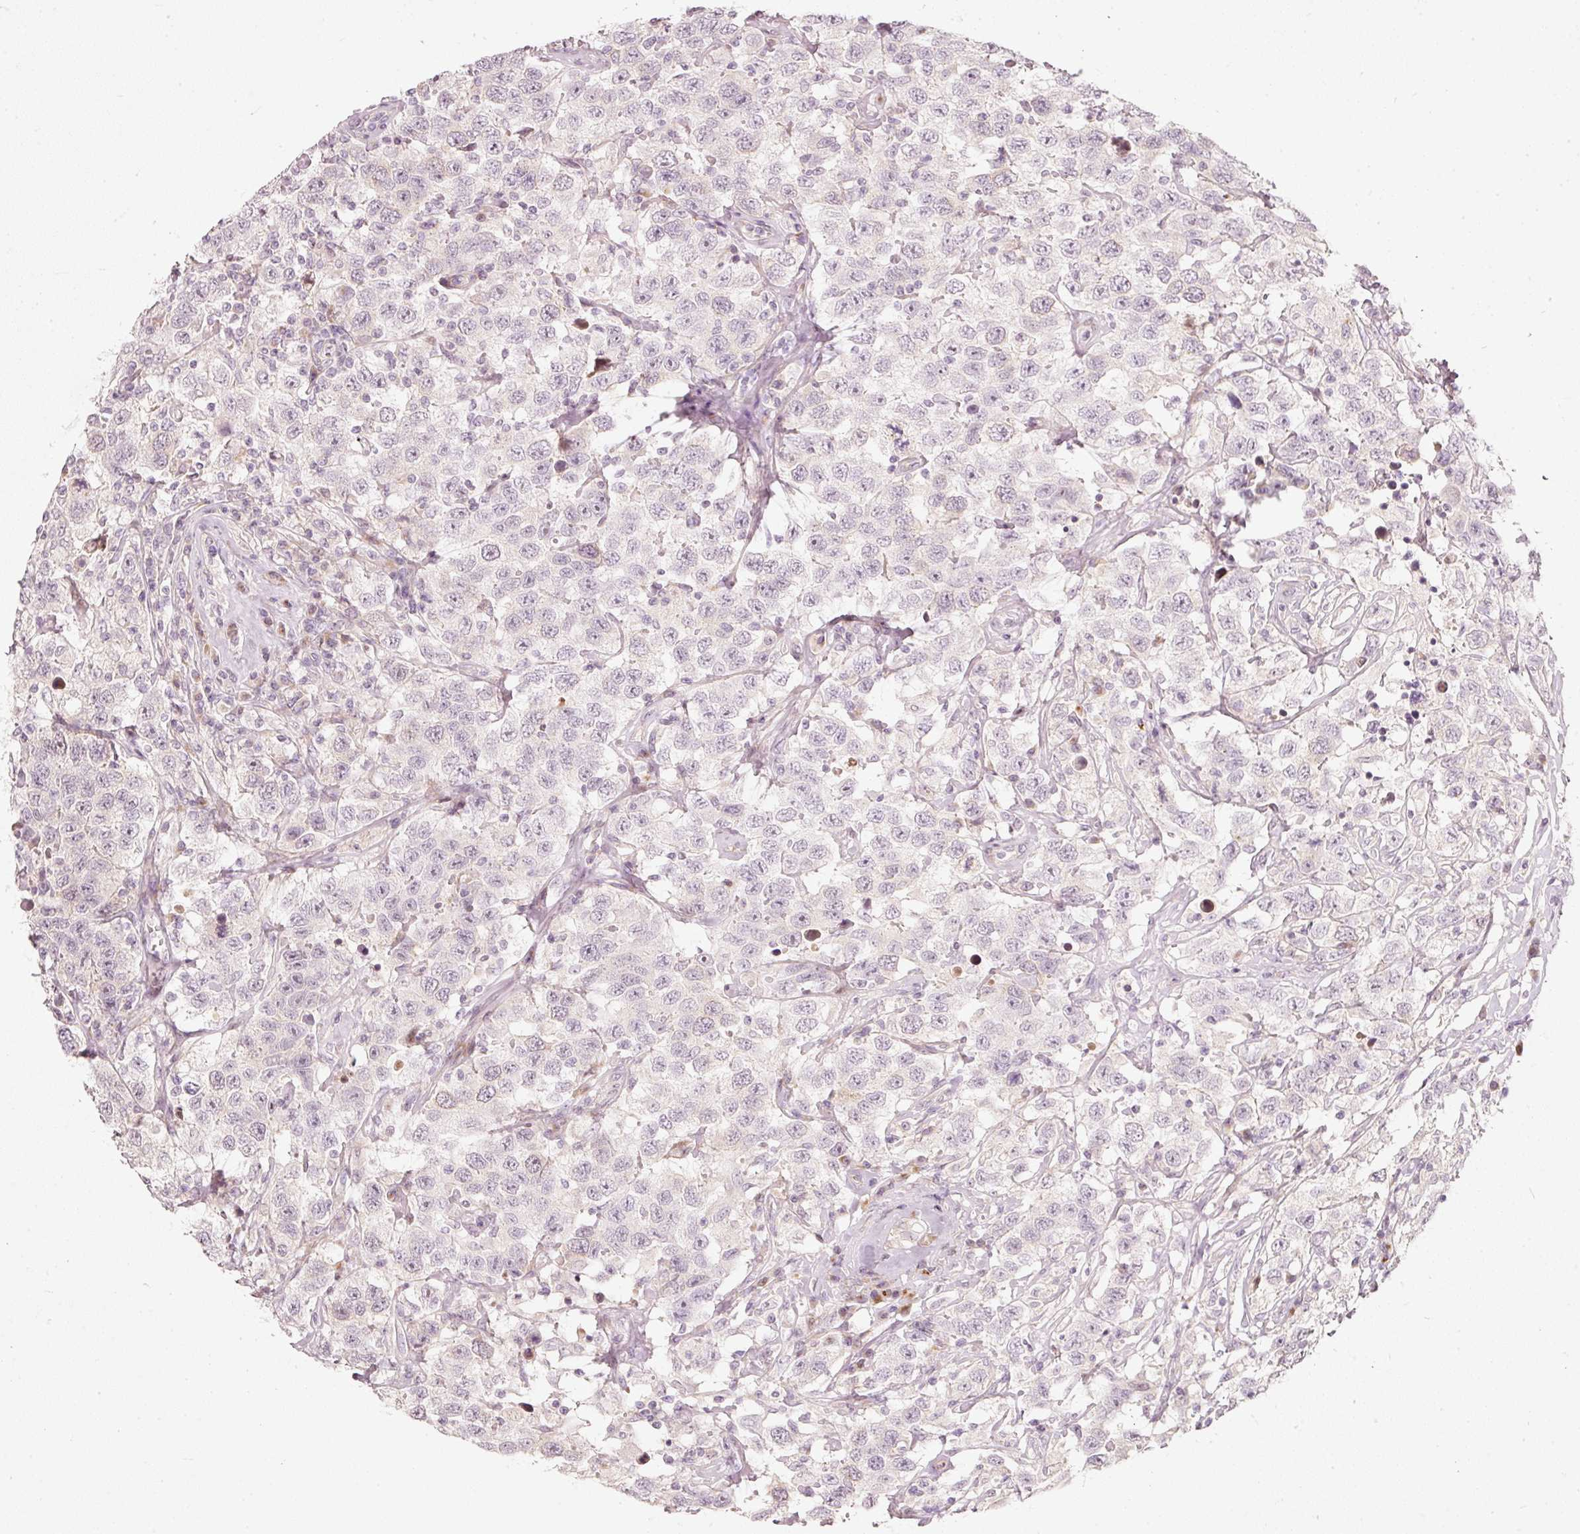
{"staining": {"intensity": "negative", "quantity": "none", "location": "none"}, "tissue": "testis cancer", "cell_type": "Tumor cells", "image_type": "cancer", "snomed": [{"axis": "morphology", "description": "Seminoma, NOS"}, {"axis": "topography", "description": "Testis"}], "caption": "Micrograph shows no protein positivity in tumor cells of testis cancer (seminoma) tissue.", "gene": "SLC20A1", "patient": {"sex": "male", "age": 41}}